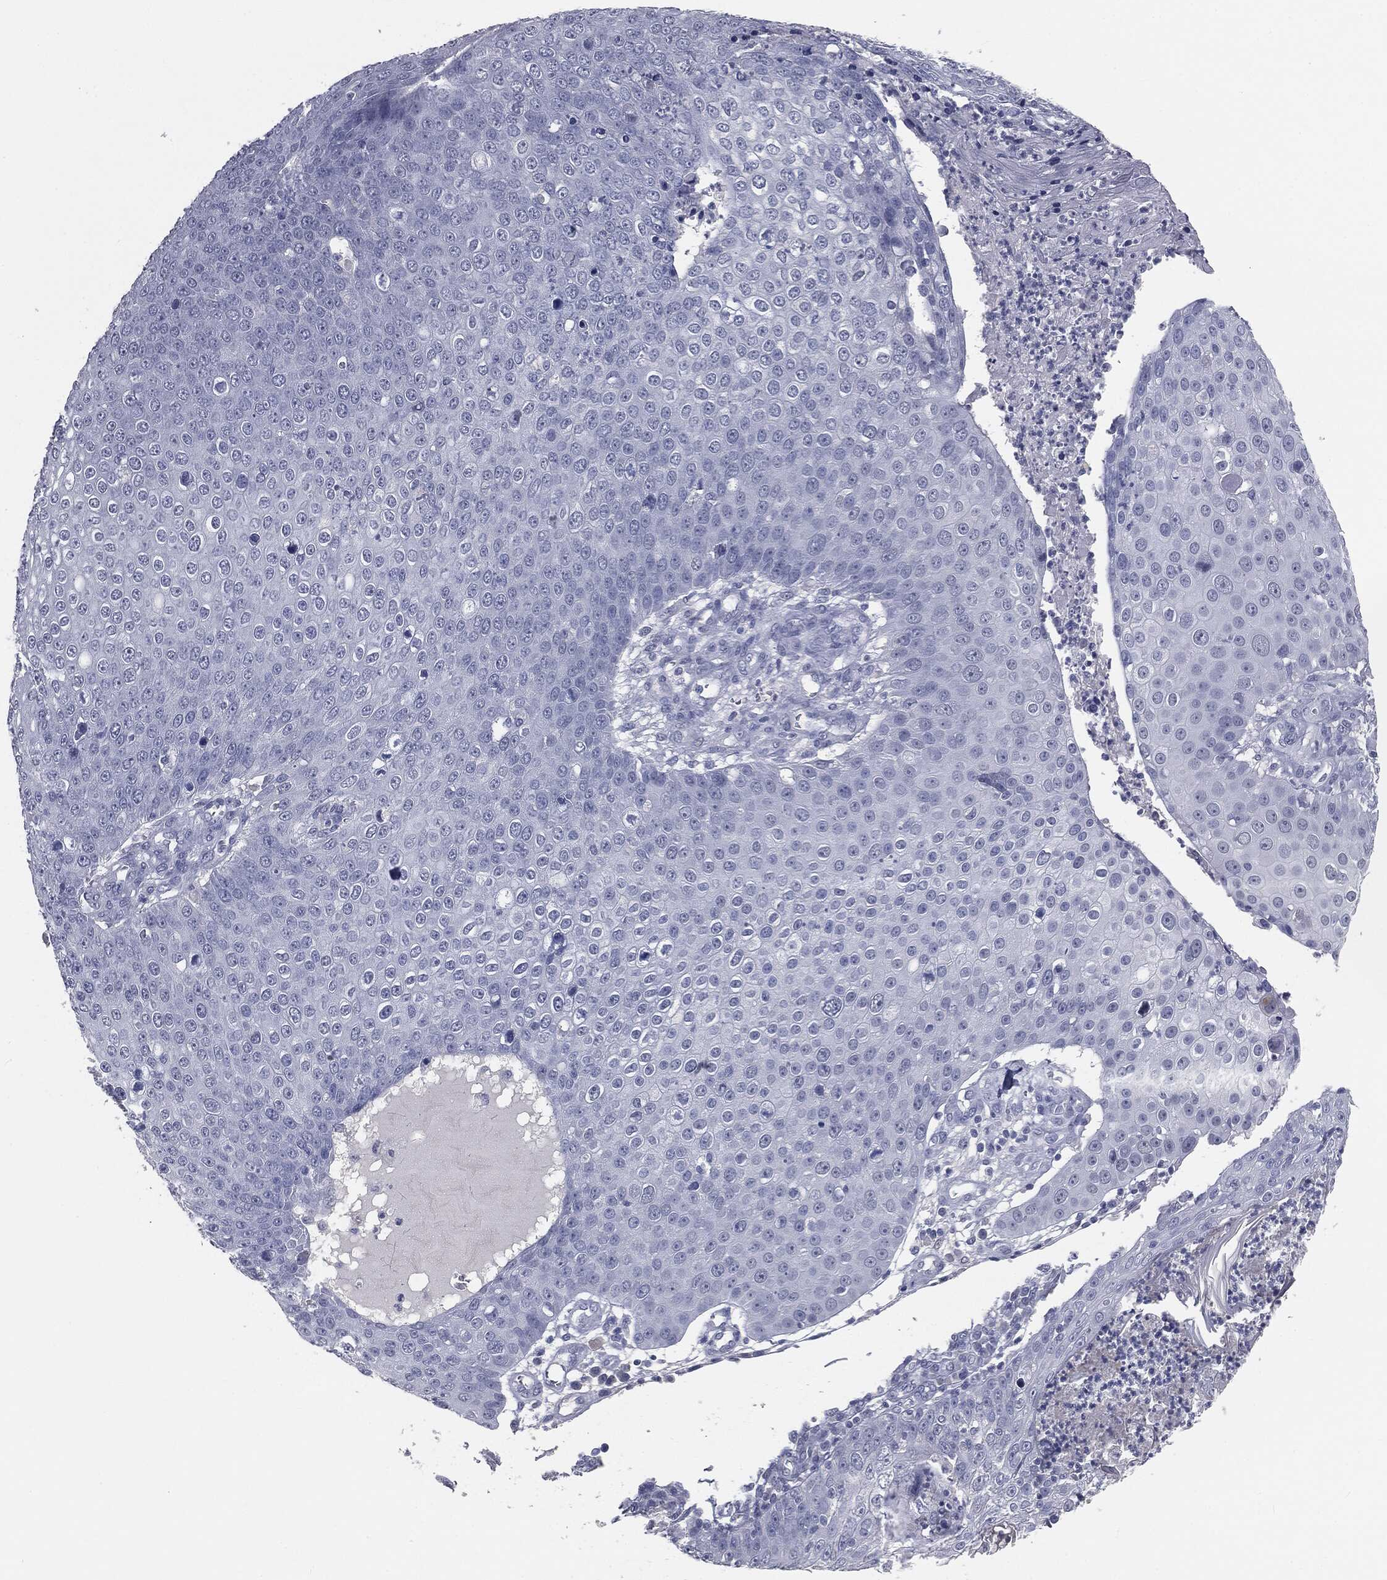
{"staining": {"intensity": "negative", "quantity": "none", "location": "none"}, "tissue": "skin cancer", "cell_type": "Tumor cells", "image_type": "cancer", "snomed": [{"axis": "morphology", "description": "Squamous cell carcinoma, NOS"}, {"axis": "topography", "description": "Skin"}], "caption": "This is an IHC image of squamous cell carcinoma (skin). There is no staining in tumor cells.", "gene": "PRAME", "patient": {"sex": "male", "age": 71}}